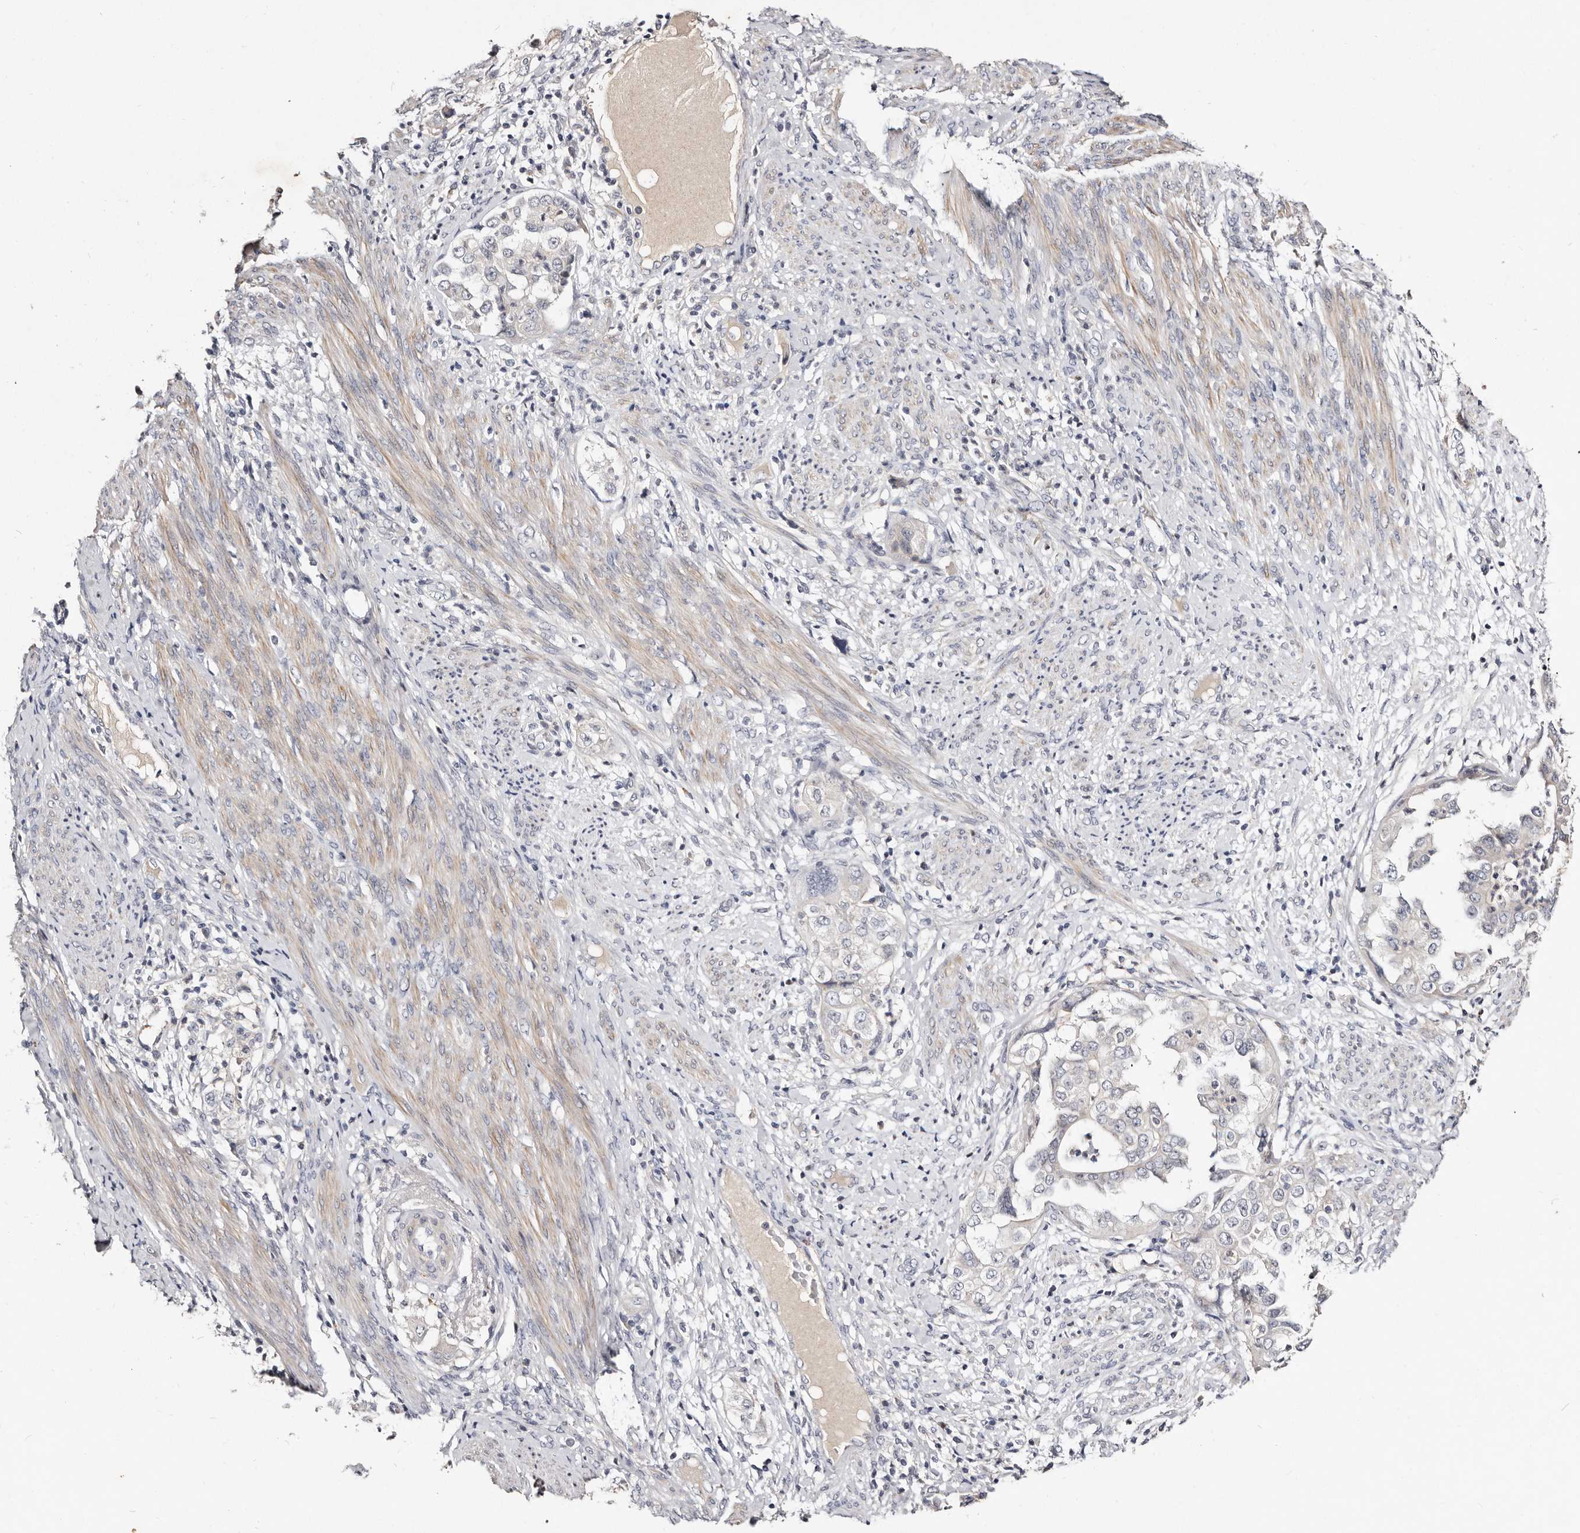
{"staining": {"intensity": "negative", "quantity": "none", "location": "none"}, "tissue": "endometrial cancer", "cell_type": "Tumor cells", "image_type": "cancer", "snomed": [{"axis": "morphology", "description": "Adenocarcinoma, NOS"}, {"axis": "topography", "description": "Endometrium"}], "caption": "IHC photomicrograph of human endometrial cancer (adenocarcinoma) stained for a protein (brown), which demonstrates no staining in tumor cells. (Stains: DAB (3,3'-diaminobenzidine) IHC with hematoxylin counter stain, Microscopy: brightfield microscopy at high magnification).", "gene": "MRPS33", "patient": {"sex": "female", "age": 85}}